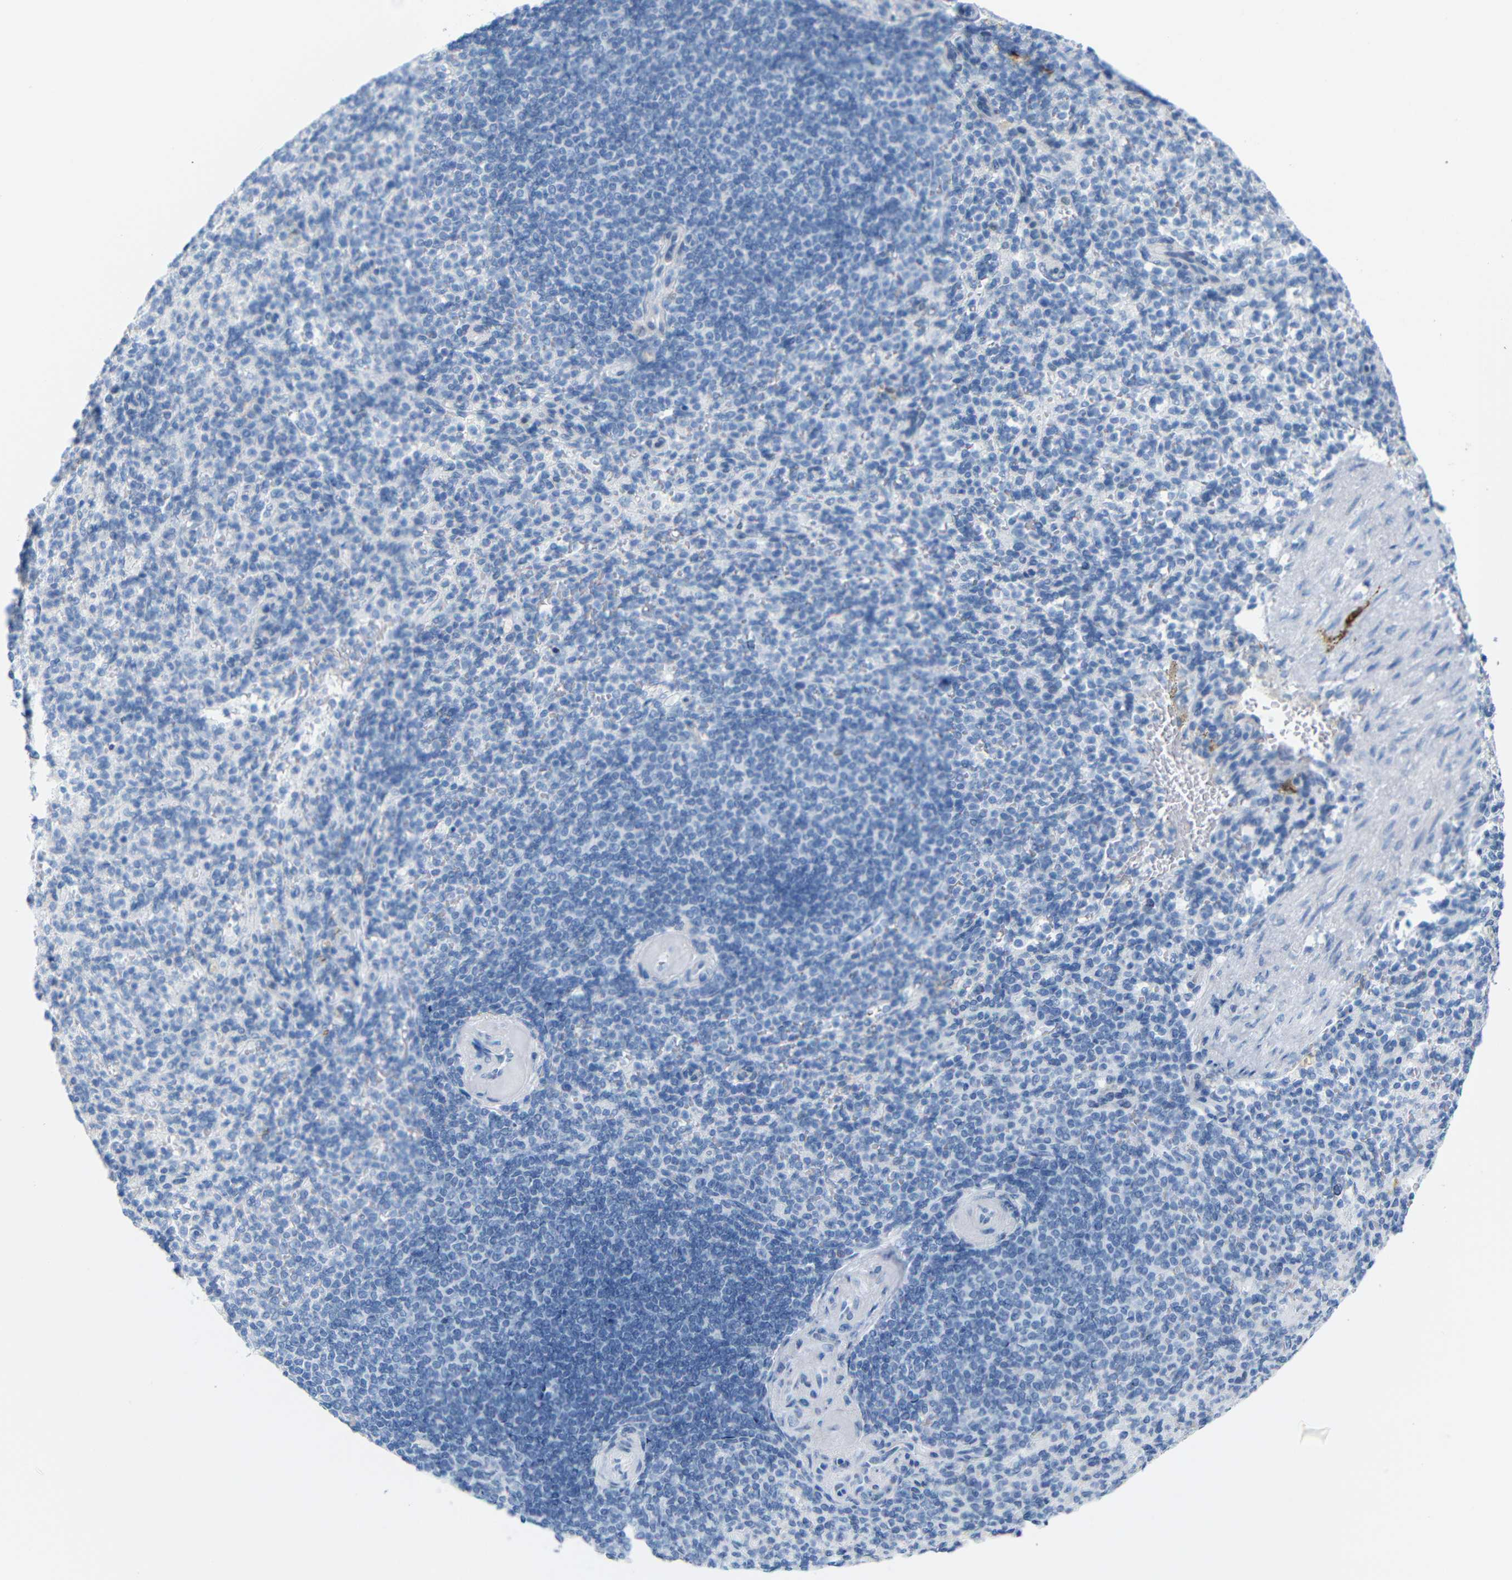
{"staining": {"intensity": "negative", "quantity": "none", "location": "none"}, "tissue": "spleen", "cell_type": "Cells in red pulp", "image_type": "normal", "snomed": [{"axis": "morphology", "description": "Normal tissue, NOS"}, {"axis": "topography", "description": "Spleen"}], "caption": "Immunohistochemistry (IHC) histopathology image of unremarkable spleen stained for a protein (brown), which demonstrates no positivity in cells in red pulp.", "gene": "MT1A", "patient": {"sex": "female", "age": 74}}